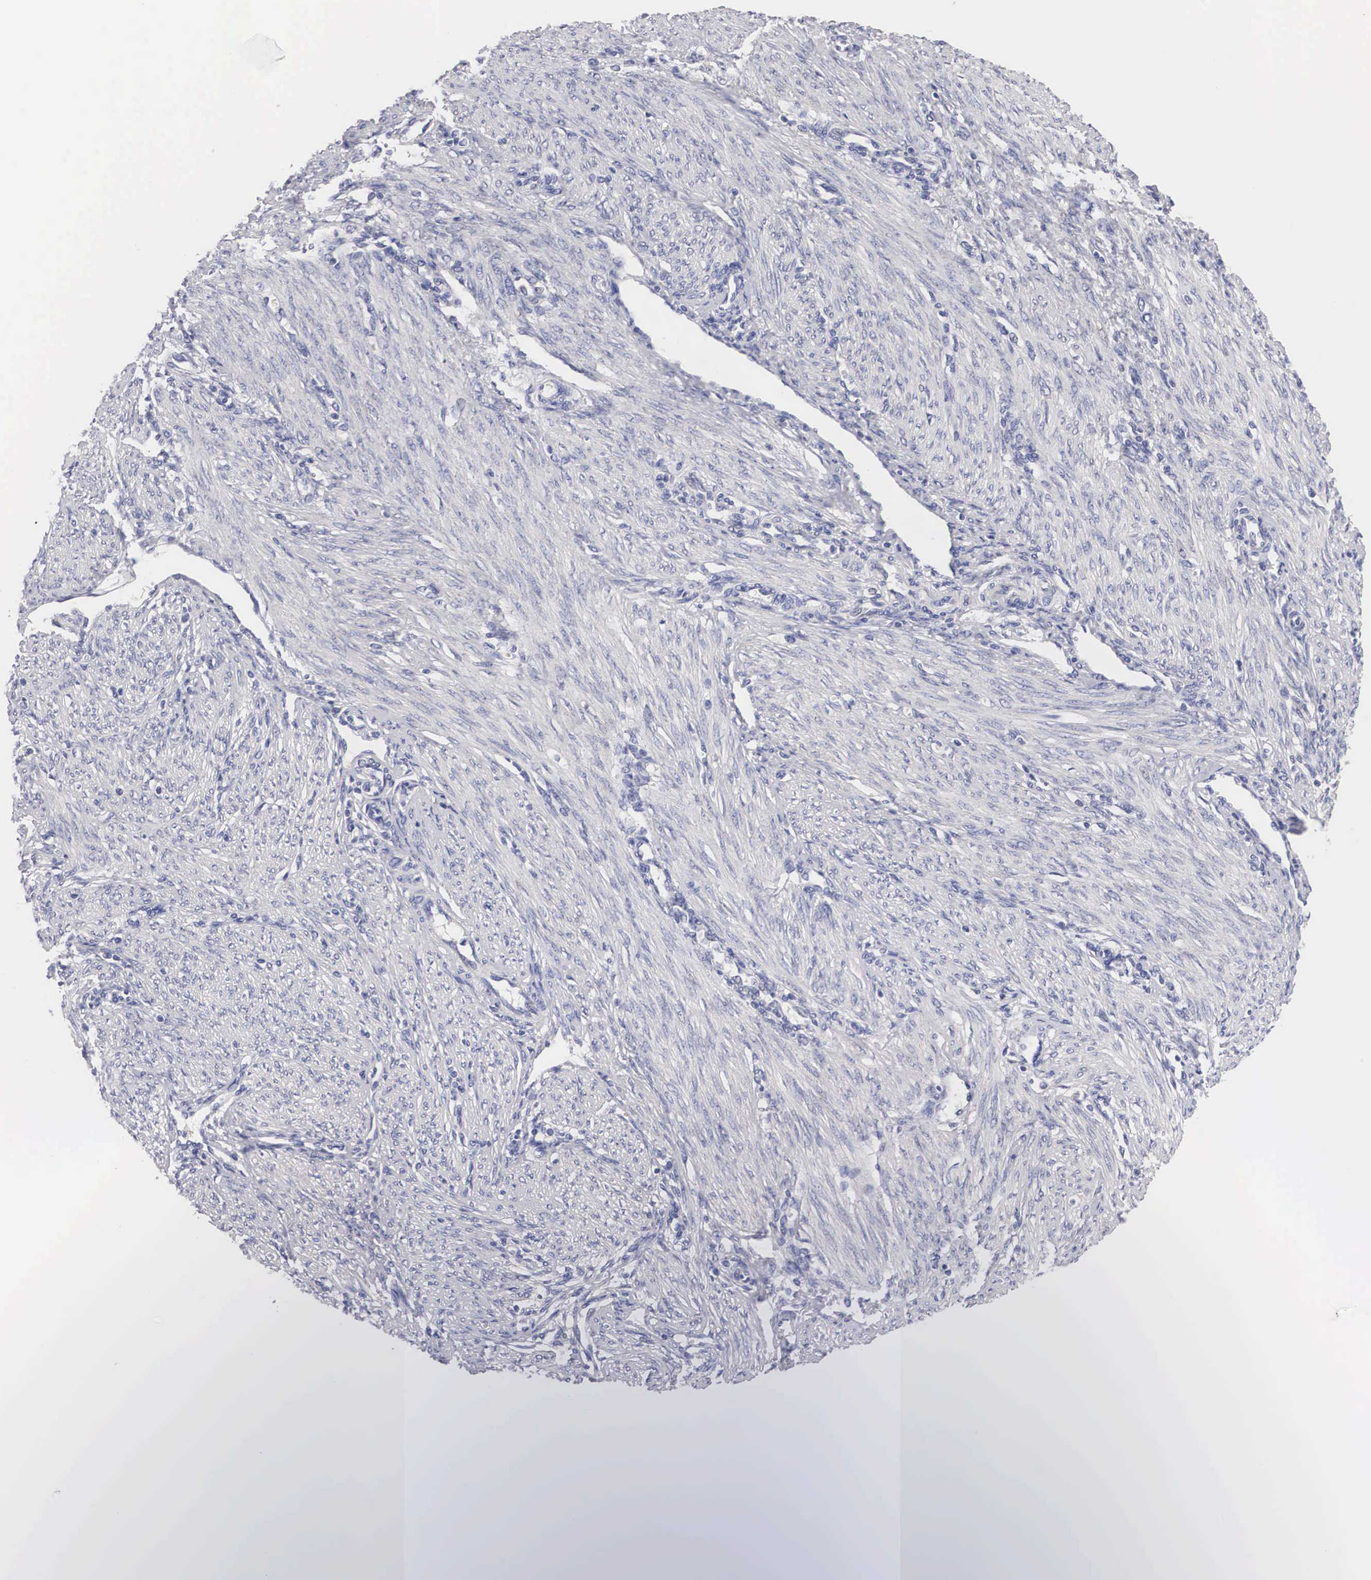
{"staining": {"intensity": "negative", "quantity": "none", "location": "none"}, "tissue": "endometrial cancer", "cell_type": "Tumor cells", "image_type": "cancer", "snomed": [{"axis": "morphology", "description": "Adenocarcinoma, NOS"}, {"axis": "topography", "description": "Endometrium"}], "caption": "An image of human endometrial adenocarcinoma is negative for staining in tumor cells. (Stains: DAB immunohistochemistry with hematoxylin counter stain, Microscopy: brightfield microscopy at high magnification).", "gene": "ABHD4", "patient": {"sex": "female", "age": 51}}